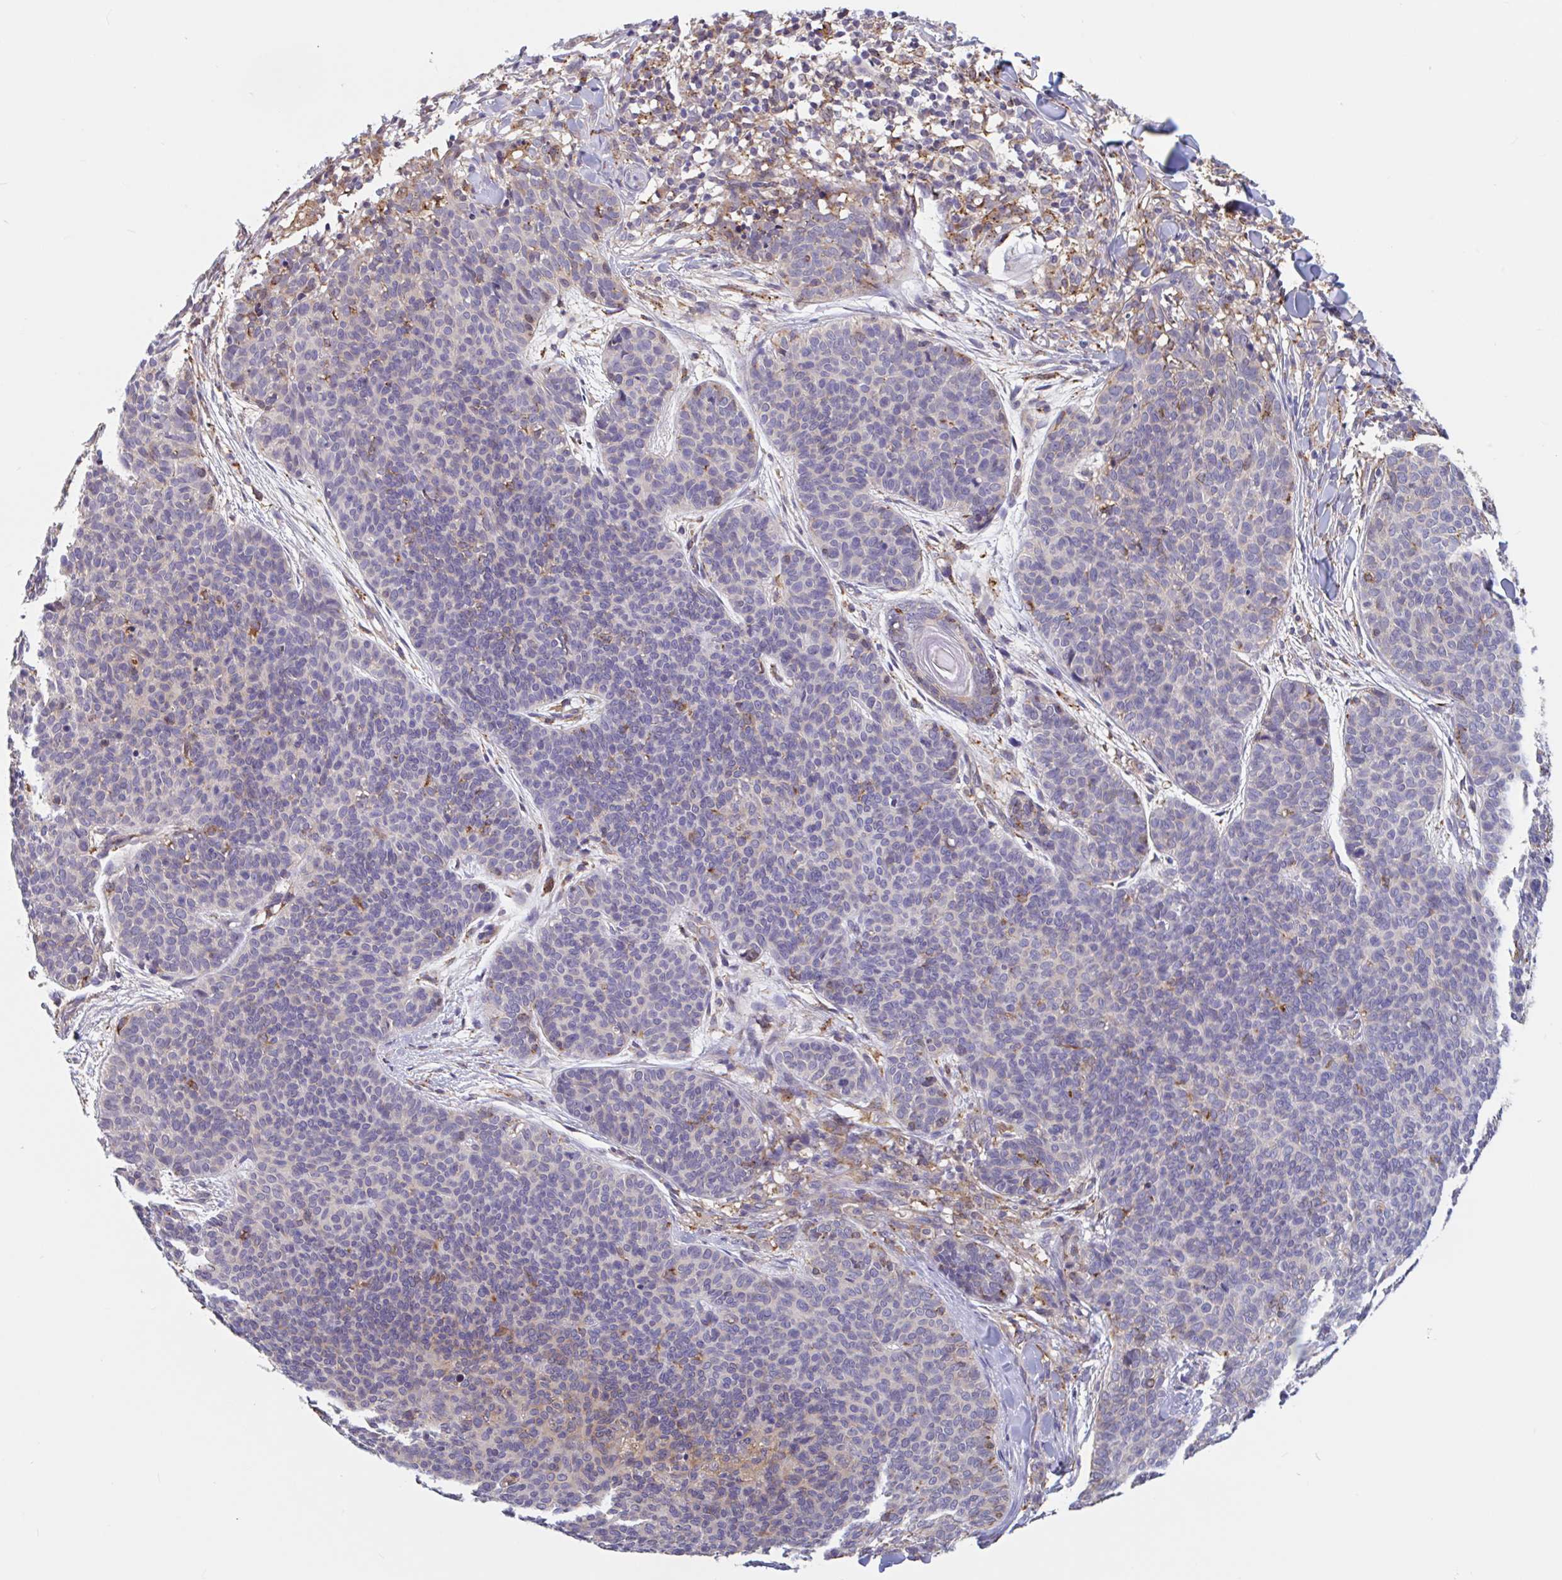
{"staining": {"intensity": "negative", "quantity": "none", "location": "none"}, "tissue": "skin cancer", "cell_type": "Tumor cells", "image_type": "cancer", "snomed": [{"axis": "morphology", "description": "Basal cell carcinoma"}, {"axis": "topography", "description": "Skin"}, {"axis": "topography", "description": "Skin of face"}], "caption": "Immunohistochemical staining of skin cancer demonstrates no significant positivity in tumor cells.", "gene": "SNX8", "patient": {"sex": "male", "age": 56}}